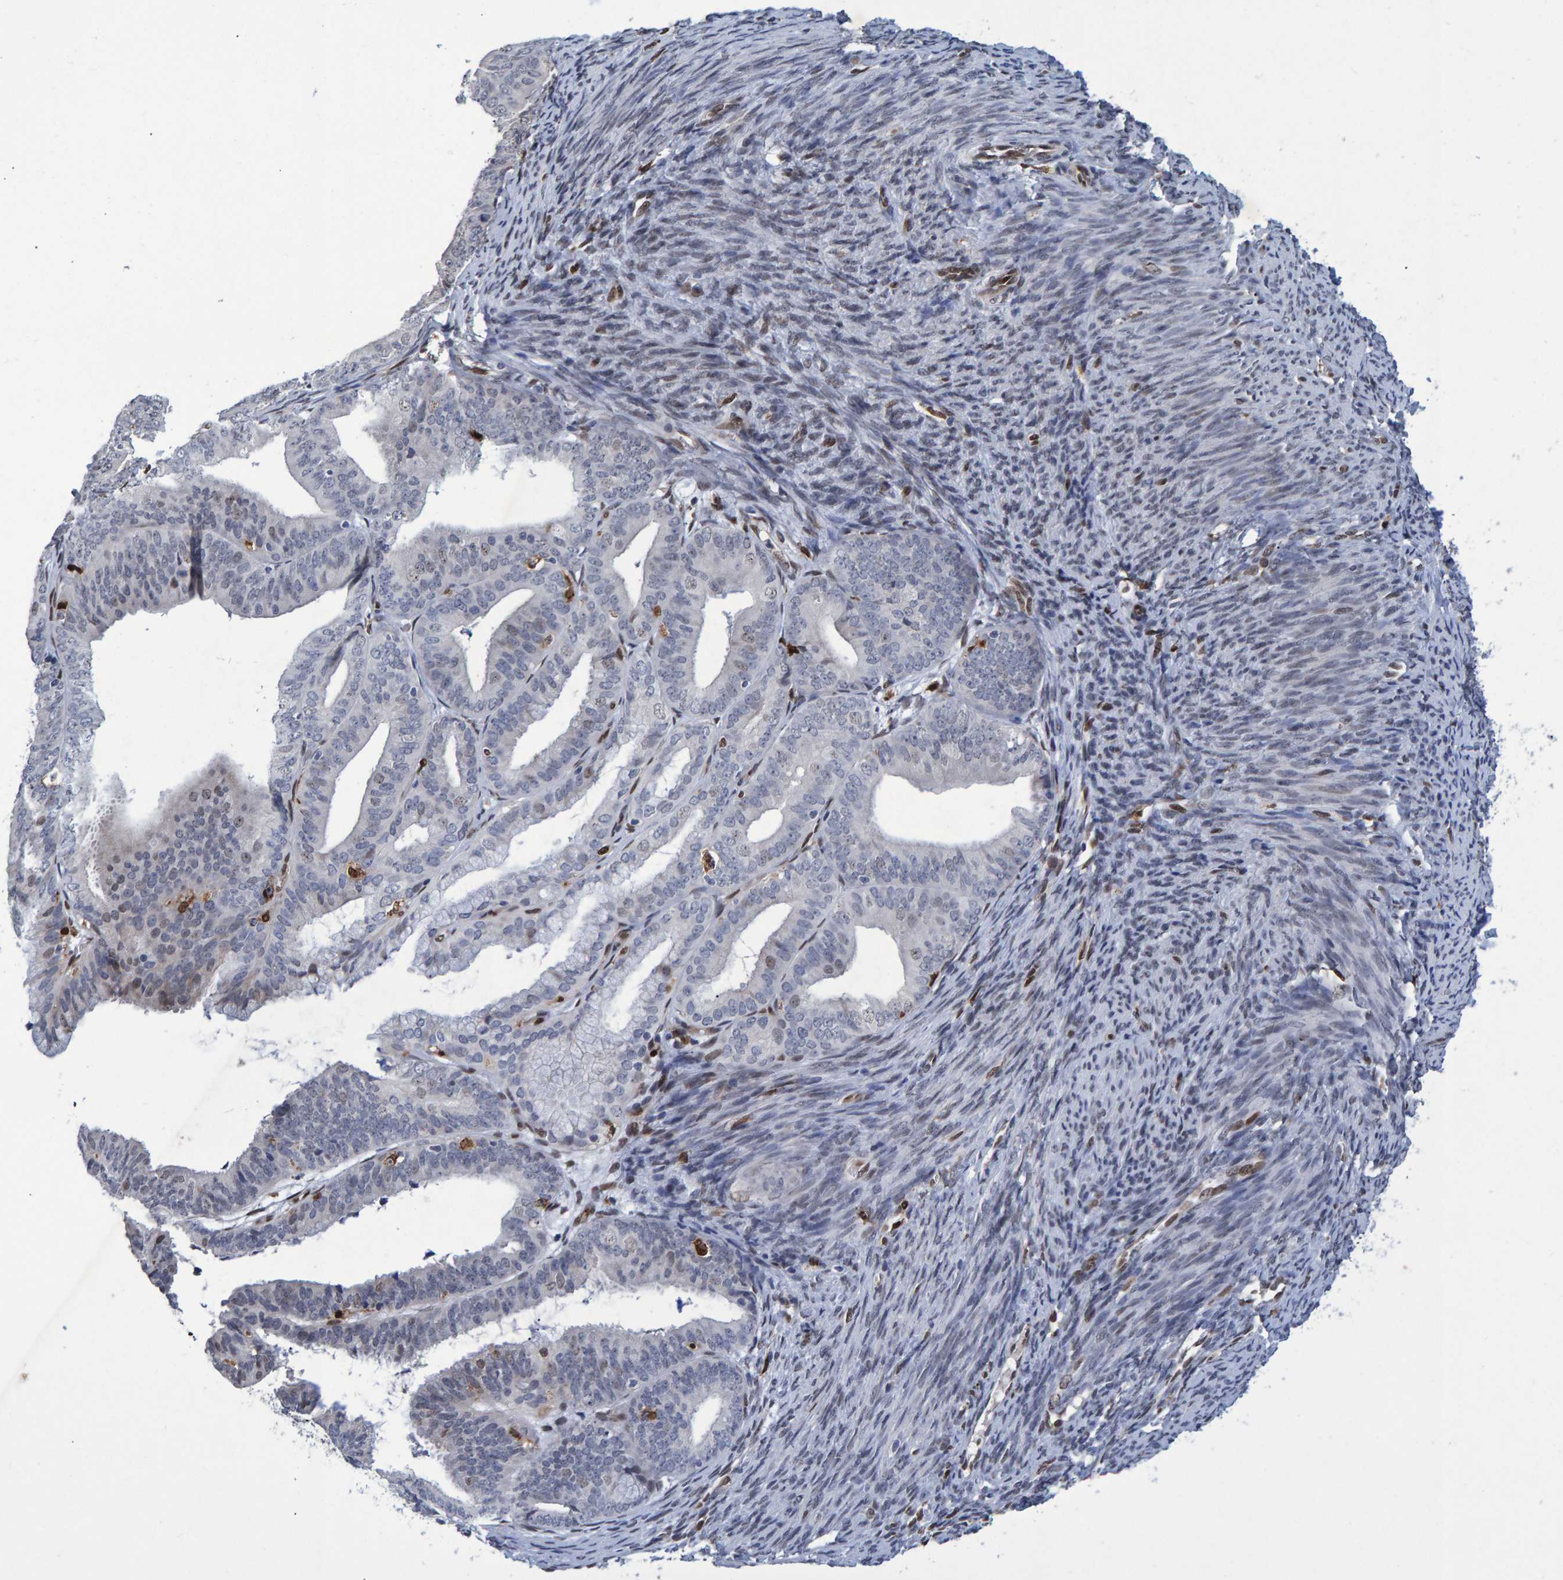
{"staining": {"intensity": "negative", "quantity": "none", "location": "none"}, "tissue": "endometrial cancer", "cell_type": "Tumor cells", "image_type": "cancer", "snomed": [{"axis": "morphology", "description": "Adenocarcinoma, NOS"}, {"axis": "topography", "description": "Endometrium"}], "caption": "Tumor cells show no significant protein expression in adenocarcinoma (endometrial).", "gene": "QKI", "patient": {"sex": "female", "age": 63}}